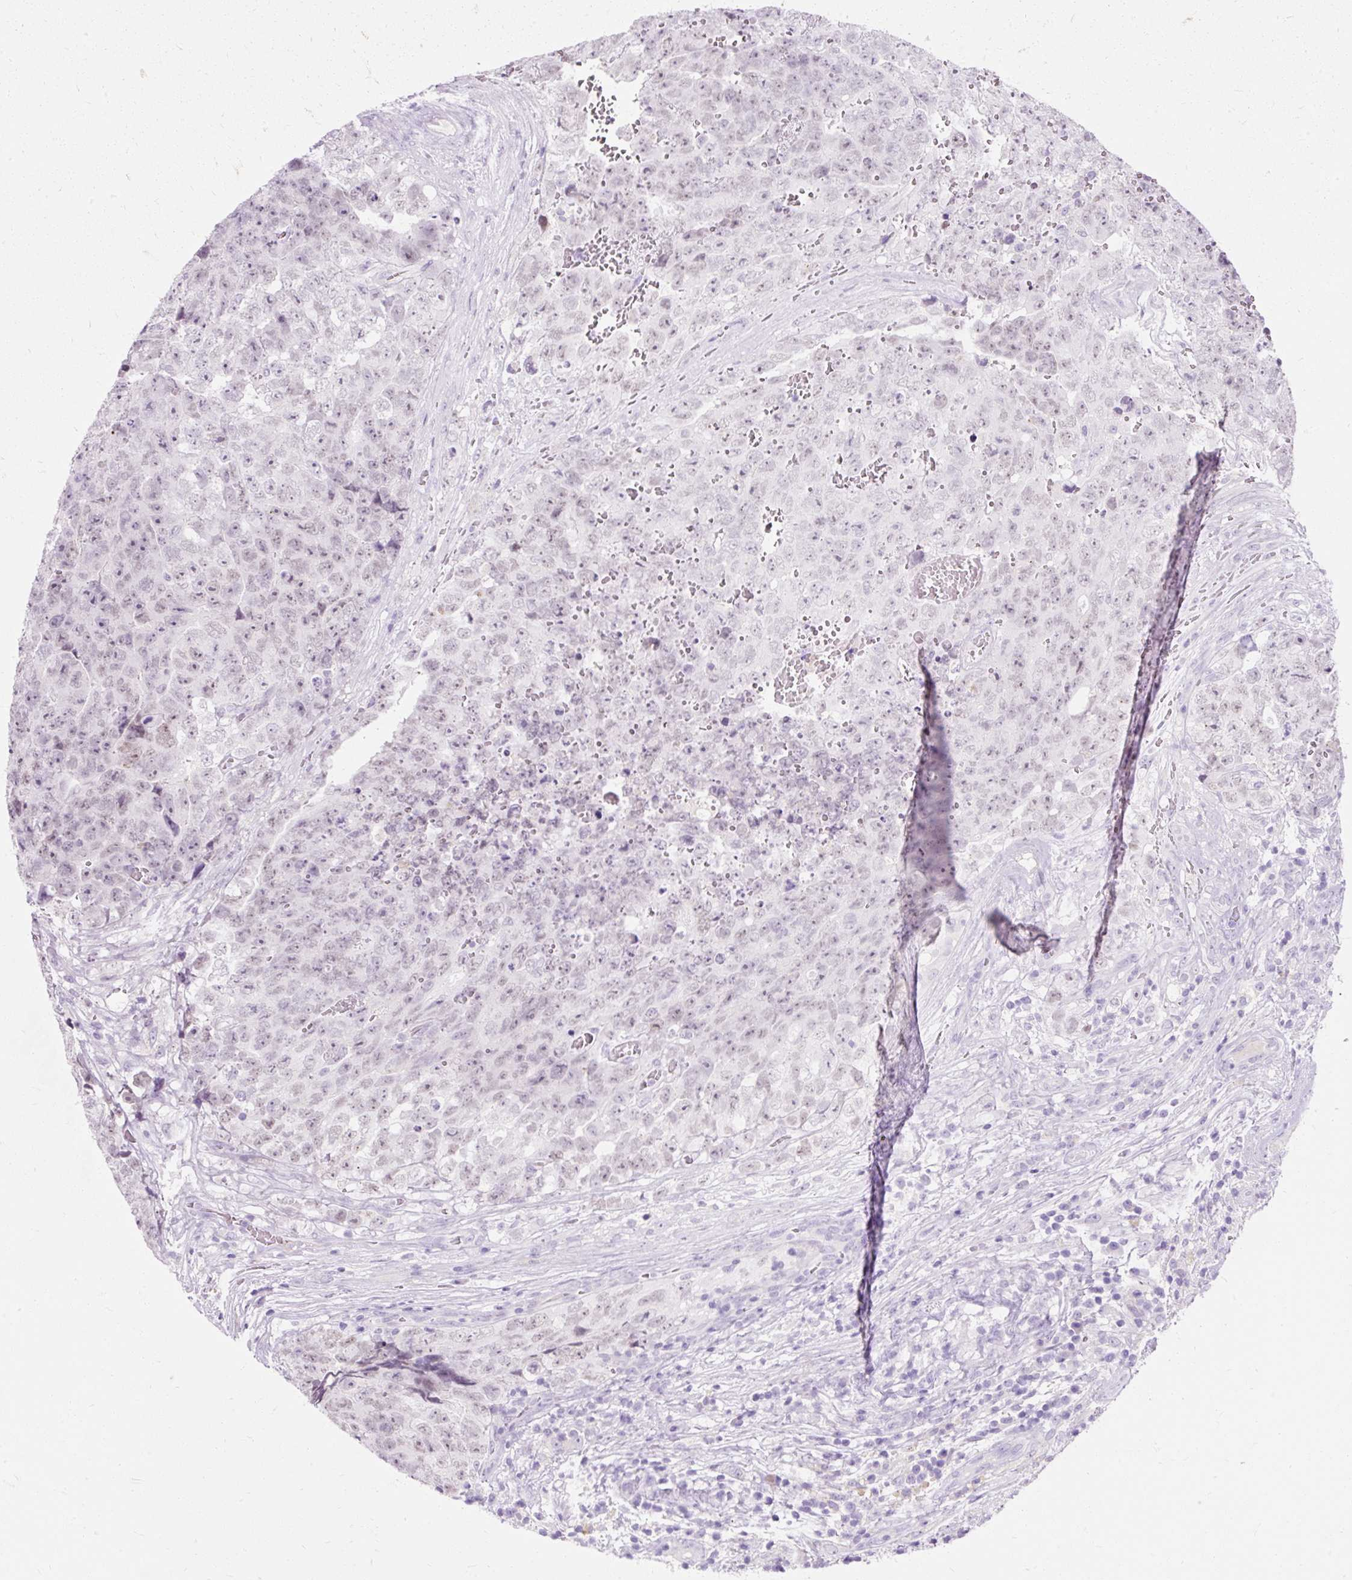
{"staining": {"intensity": "negative", "quantity": "none", "location": "none"}, "tissue": "testis cancer", "cell_type": "Tumor cells", "image_type": "cancer", "snomed": [{"axis": "morphology", "description": "Seminoma, NOS"}, {"axis": "morphology", "description": "Teratoma, malignant, NOS"}, {"axis": "topography", "description": "Testis"}], "caption": "Tumor cells show no significant positivity in testis cancer (malignant teratoma).", "gene": "TMEM213", "patient": {"sex": "male", "age": 34}}